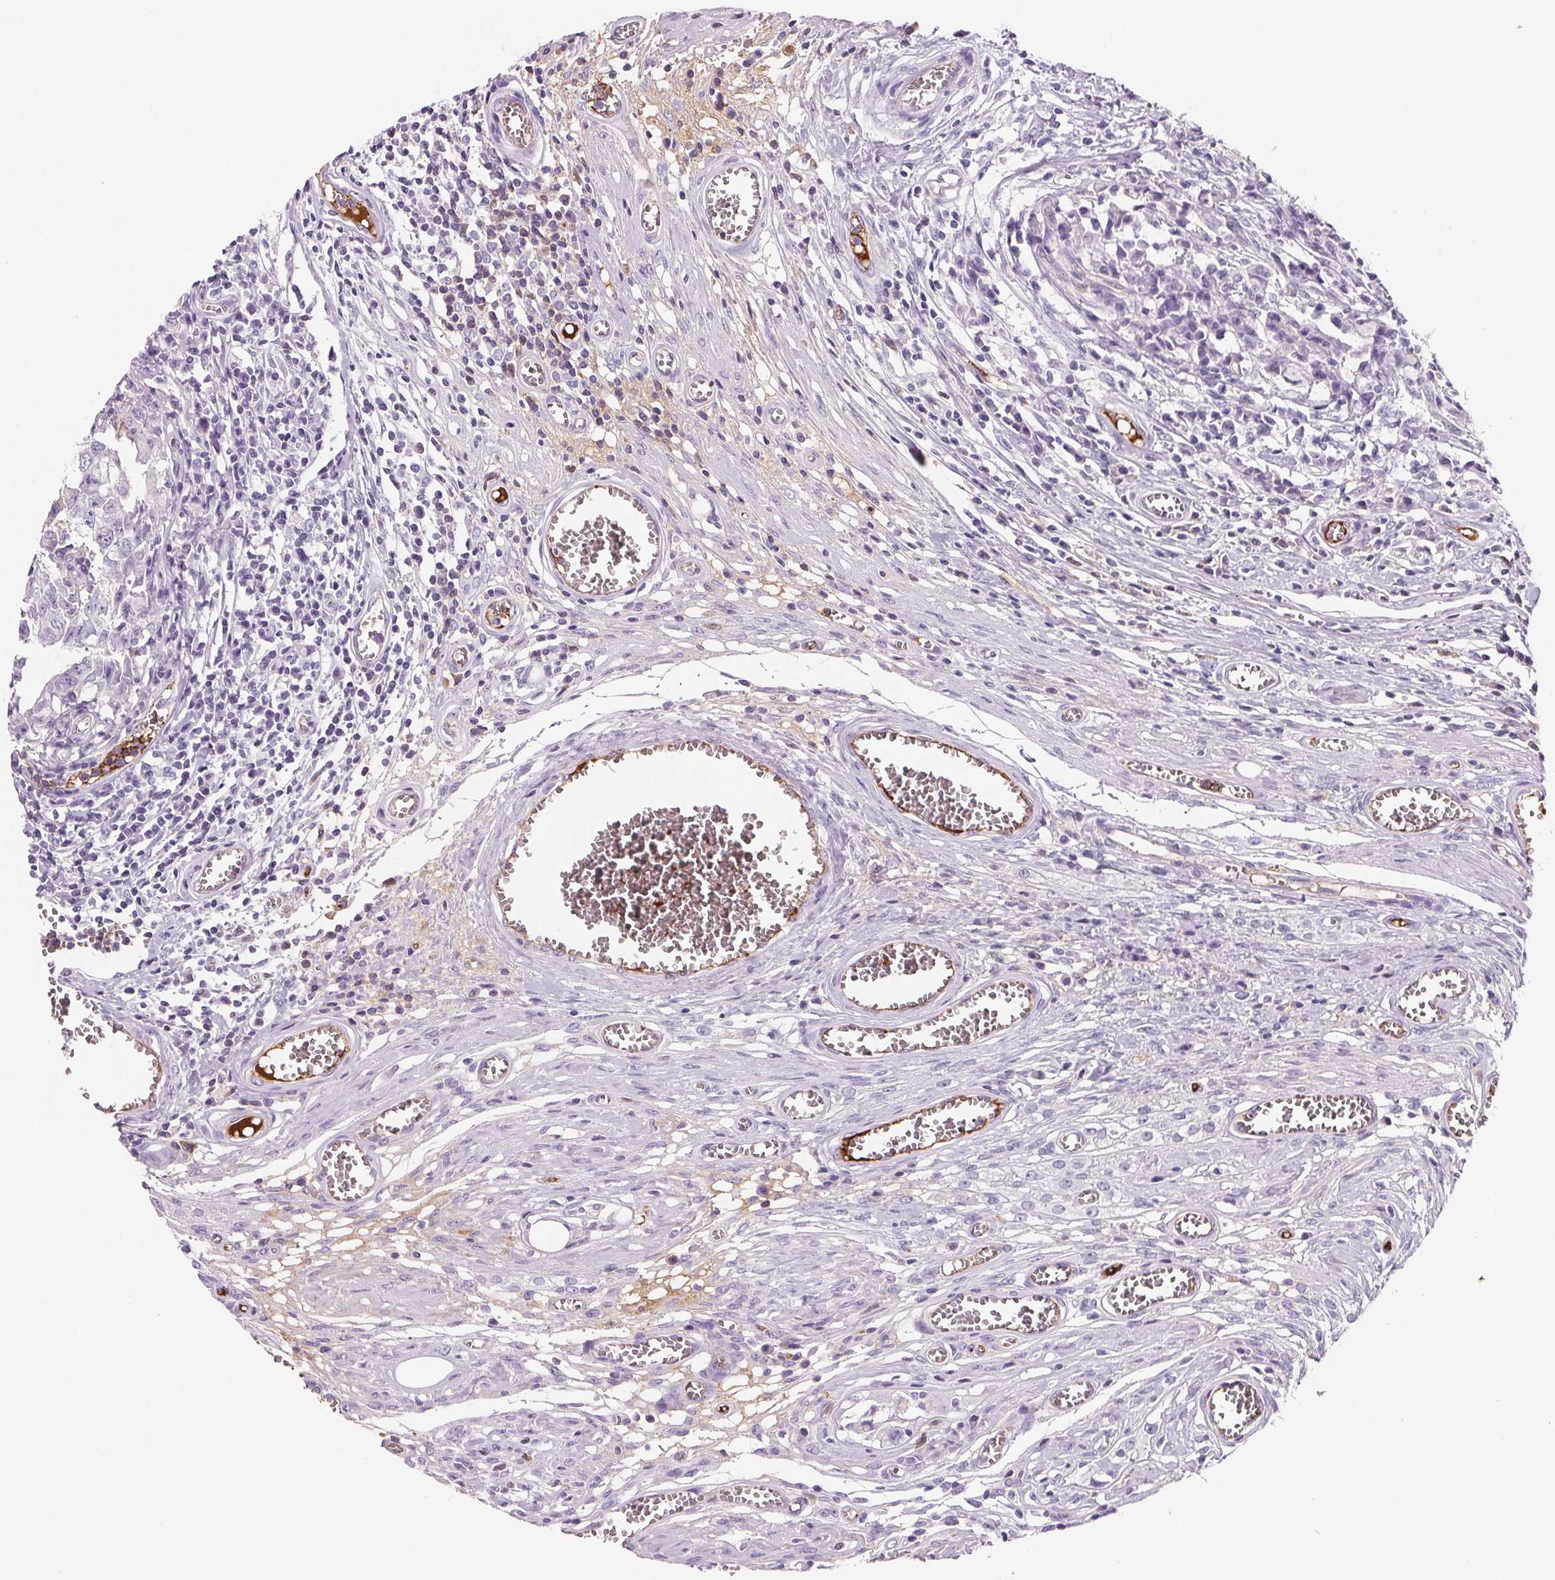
{"staining": {"intensity": "negative", "quantity": "none", "location": "none"}, "tissue": "testis cancer", "cell_type": "Tumor cells", "image_type": "cancer", "snomed": [{"axis": "morphology", "description": "Carcinoma, Embryonal, NOS"}, {"axis": "topography", "description": "Testis"}], "caption": "Tumor cells are negative for protein expression in human testis cancer (embryonal carcinoma).", "gene": "CD5L", "patient": {"sex": "male", "age": 36}}